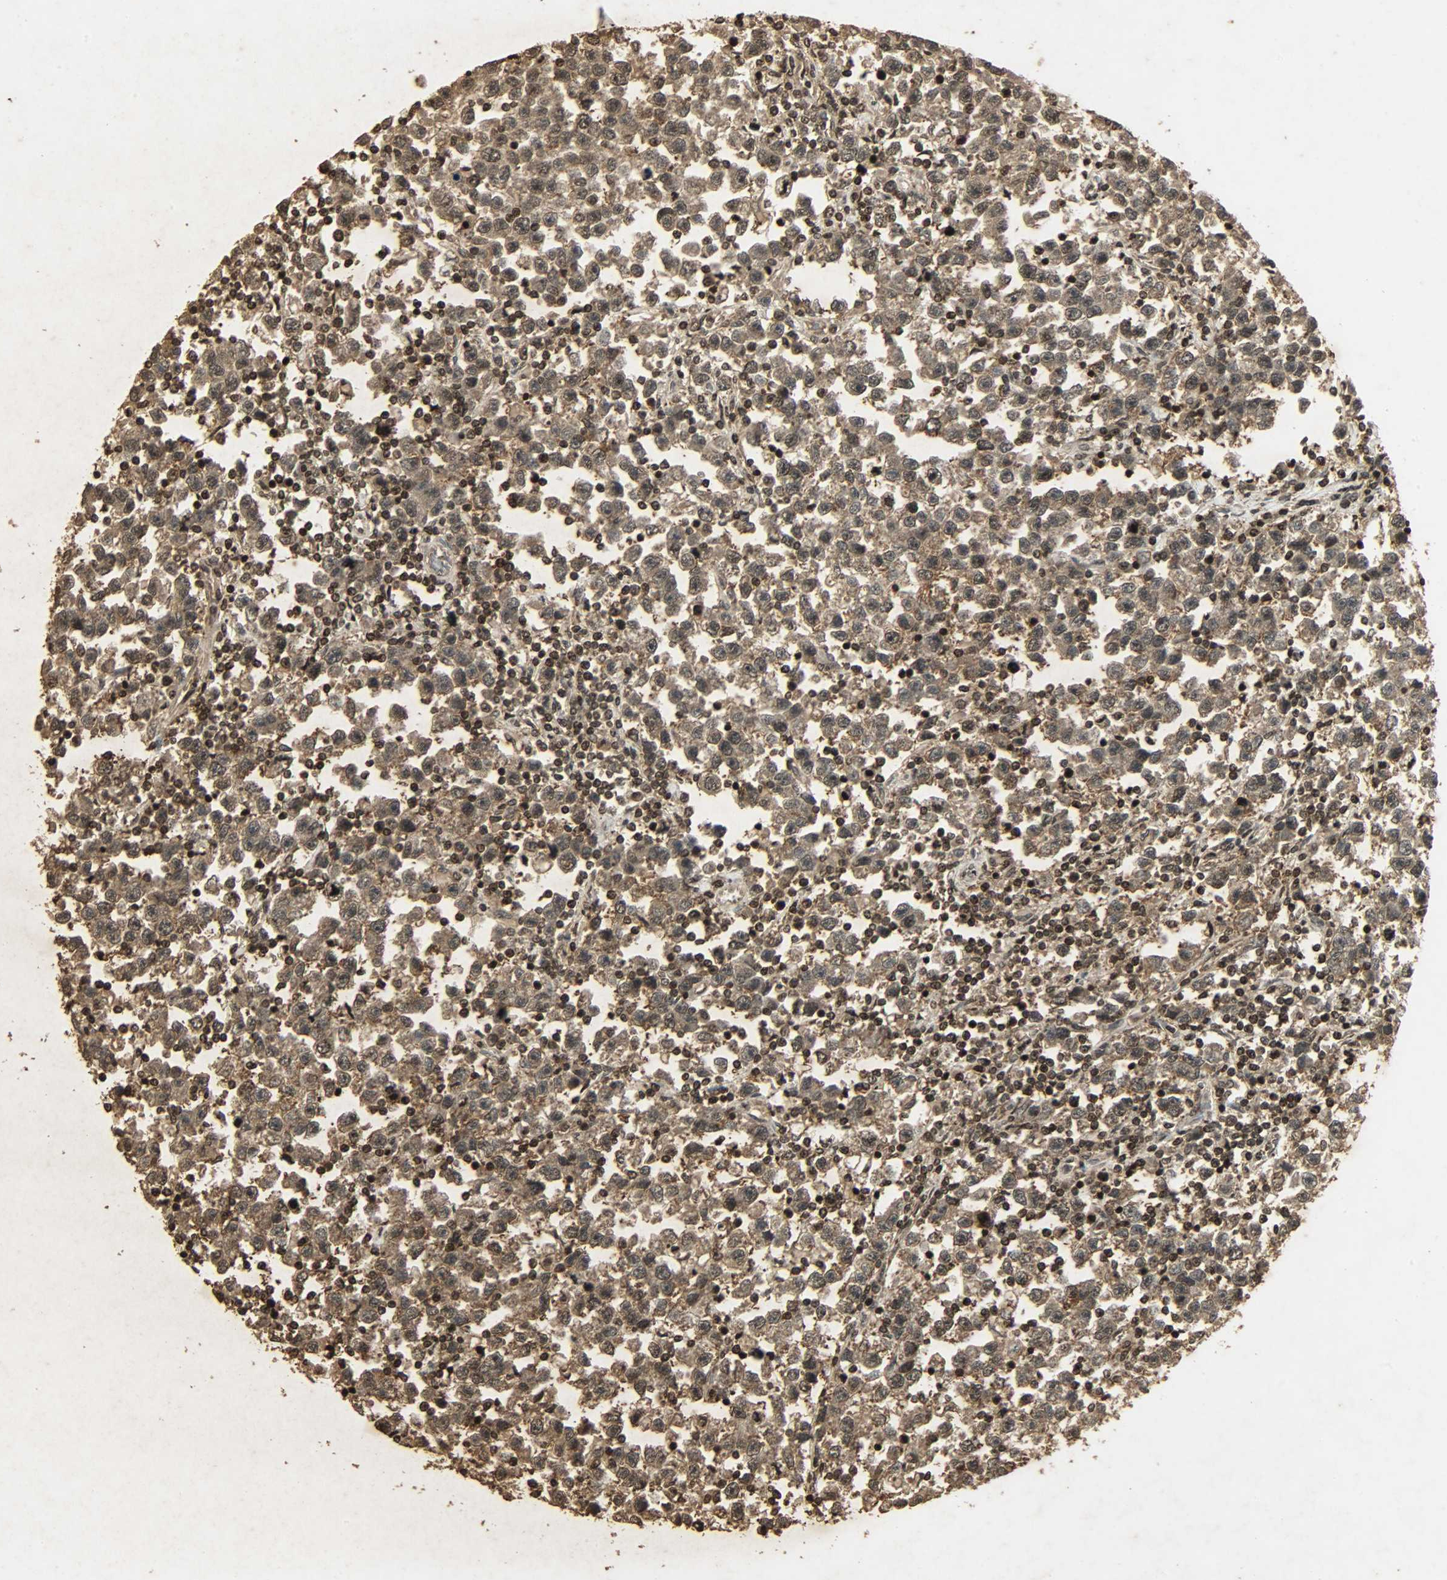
{"staining": {"intensity": "moderate", "quantity": ">75%", "location": "cytoplasmic/membranous,nuclear"}, "tissue": "testis cancer", "cell_type": "Tumor cells", "image_type": "cancer", "snomed": [{"axis": "morphology", "description": "Seminoma, NOS"}, {"axis": "topography", "description": "Testis"}], "caption": "Seminoma (testis) tissue displays moderate cytoplasmic/membranous and nuclear staining in about >75% of tumor cells (brown staining indicates protein expression, while blue staining denotes nuclei).", "gene": "PPP3R1", "patient": {"sex": "male", "age": 43}}